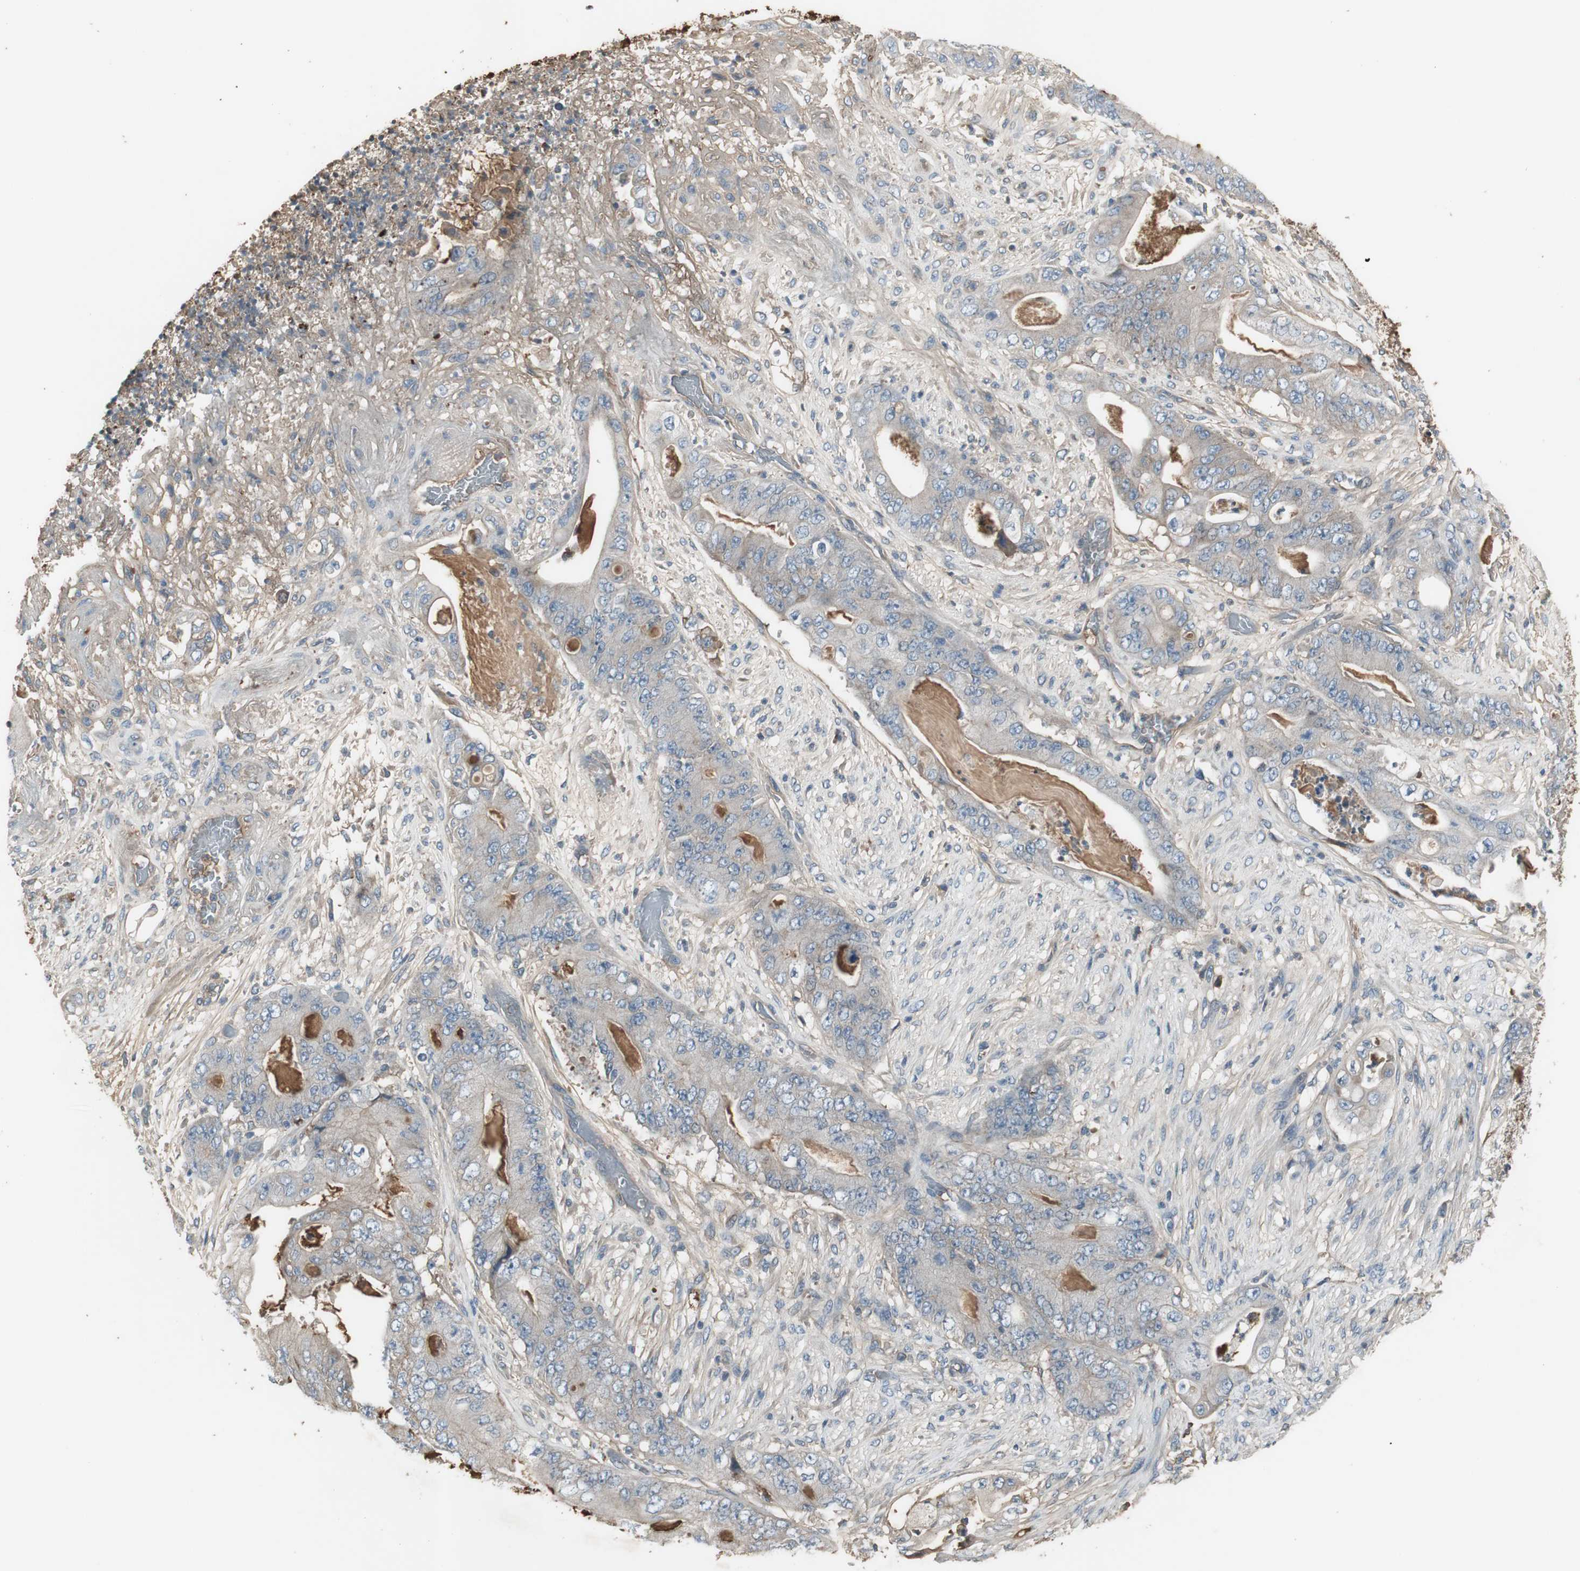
{"staining": {"intensity": "negative", "quantity": "none", "location": "none"}, "tissue": "stomach cancer", "cell_type": "Tumor cells", "image_type": "cancer", "snomed": [{"axis": "morphology", "description": "Adenocarcinoma, NOS"}, {"axis": "topography", "description": "Stomach"}], "caption": "Tumor cells show no significant expression in stomach adenocarcinoma. (DAB immunohistochemistry with hematoxylin counter stain).", "gene": "MMP14", "patient": {"sex": "female", "age": 73}}